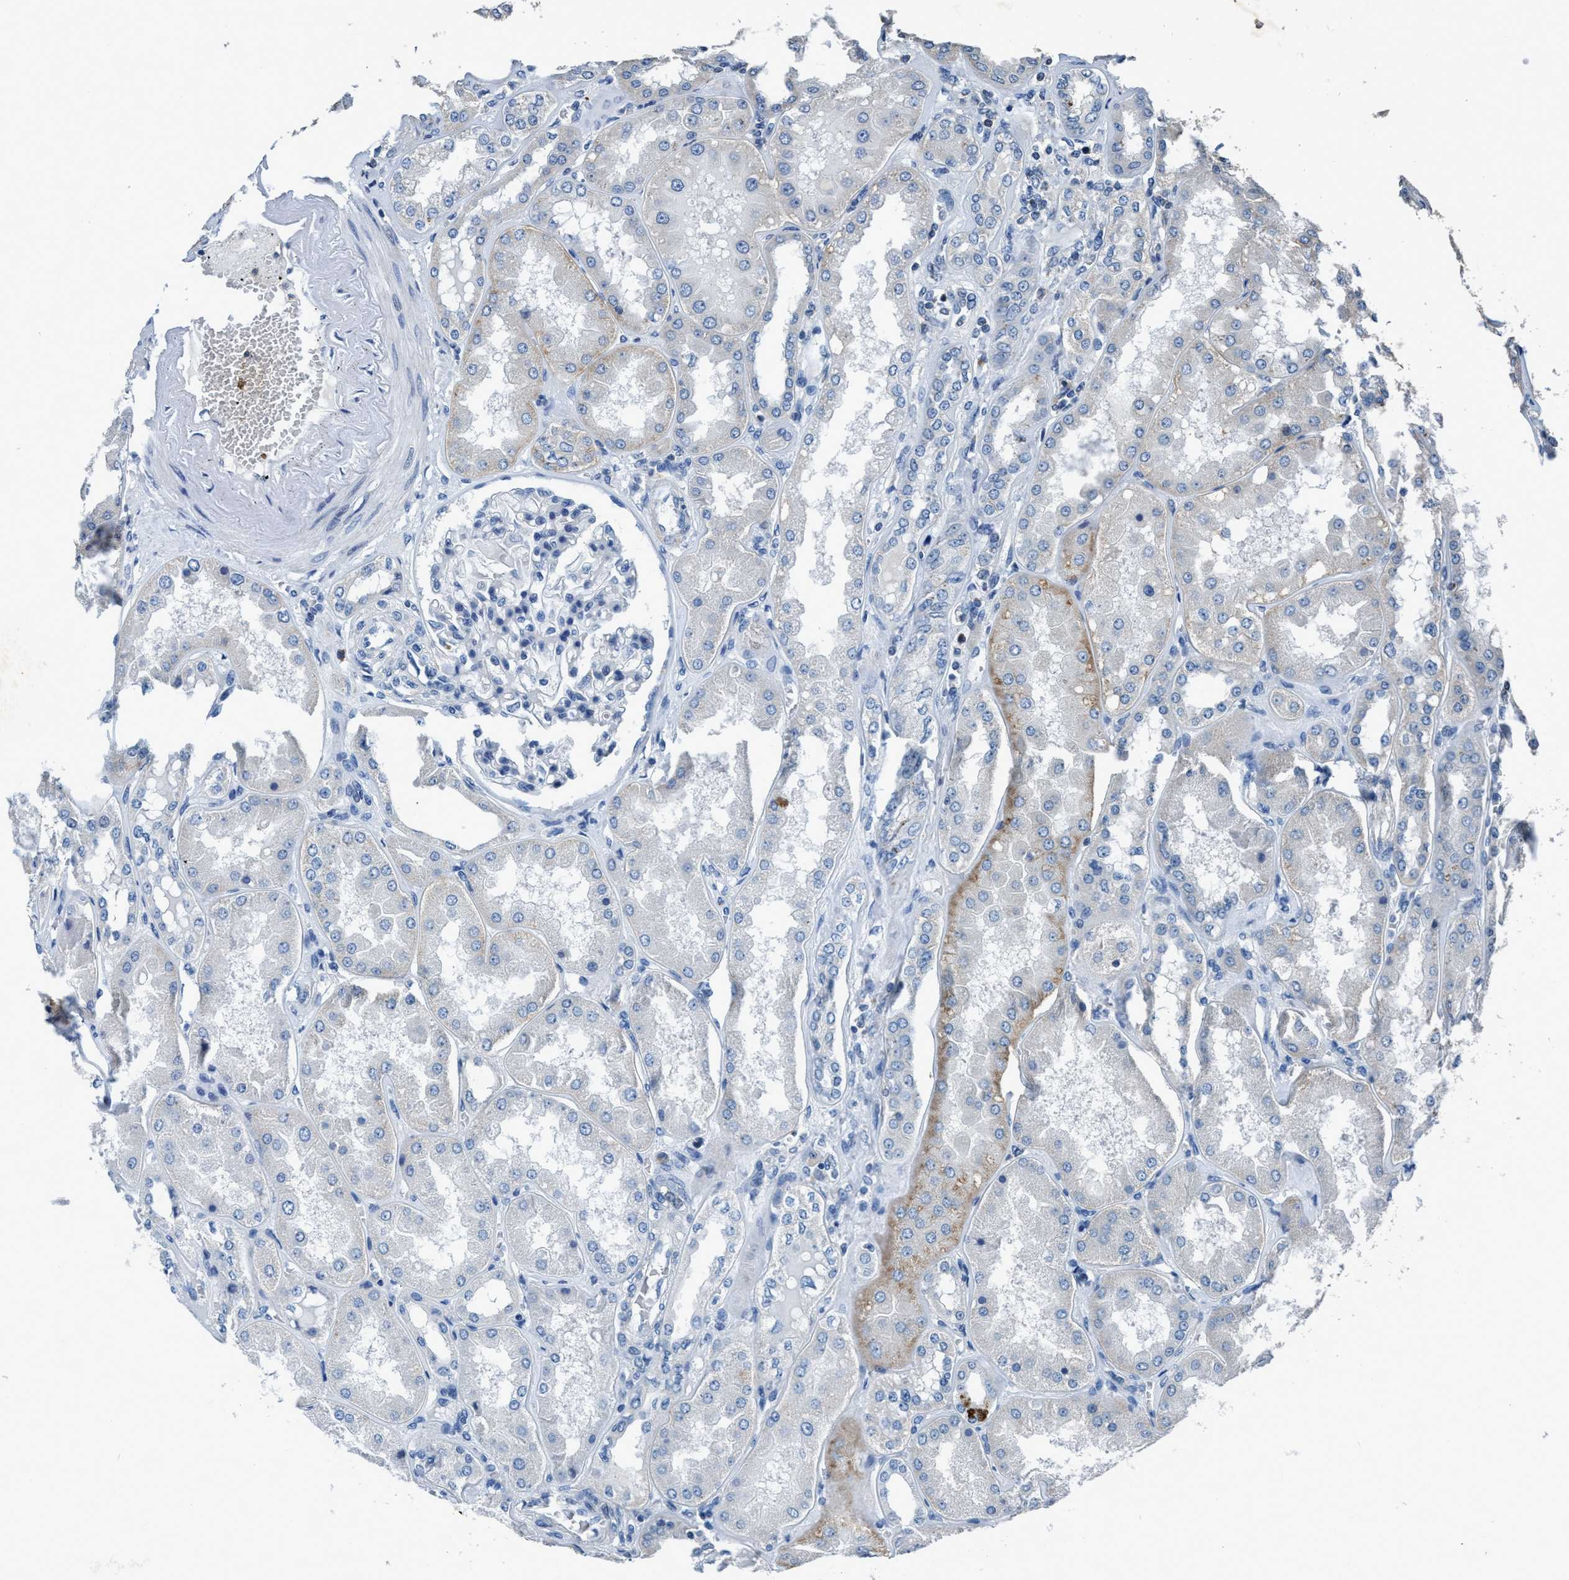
{"staining": {"intensity": "negative", "quantity": "none", "location": "none"}, "tissue": "kidney", "cell_type": "Cells in glomeruli", "image_type": "normal", "snomed": [{"axis": "morphology", "description": "Normal tissue, NOS"}, {"axis": "topography", "description": "Kidney"}], "caption": "This micrograph is of unremarkable kidney stained with immunohistochemistry to label a protein in brown with the nuclei are counter-stained blue. There is no positivity in cells in glomeruli.", "gene": "ANKFN1", "patient": {"sex": "female", "age": 56}}